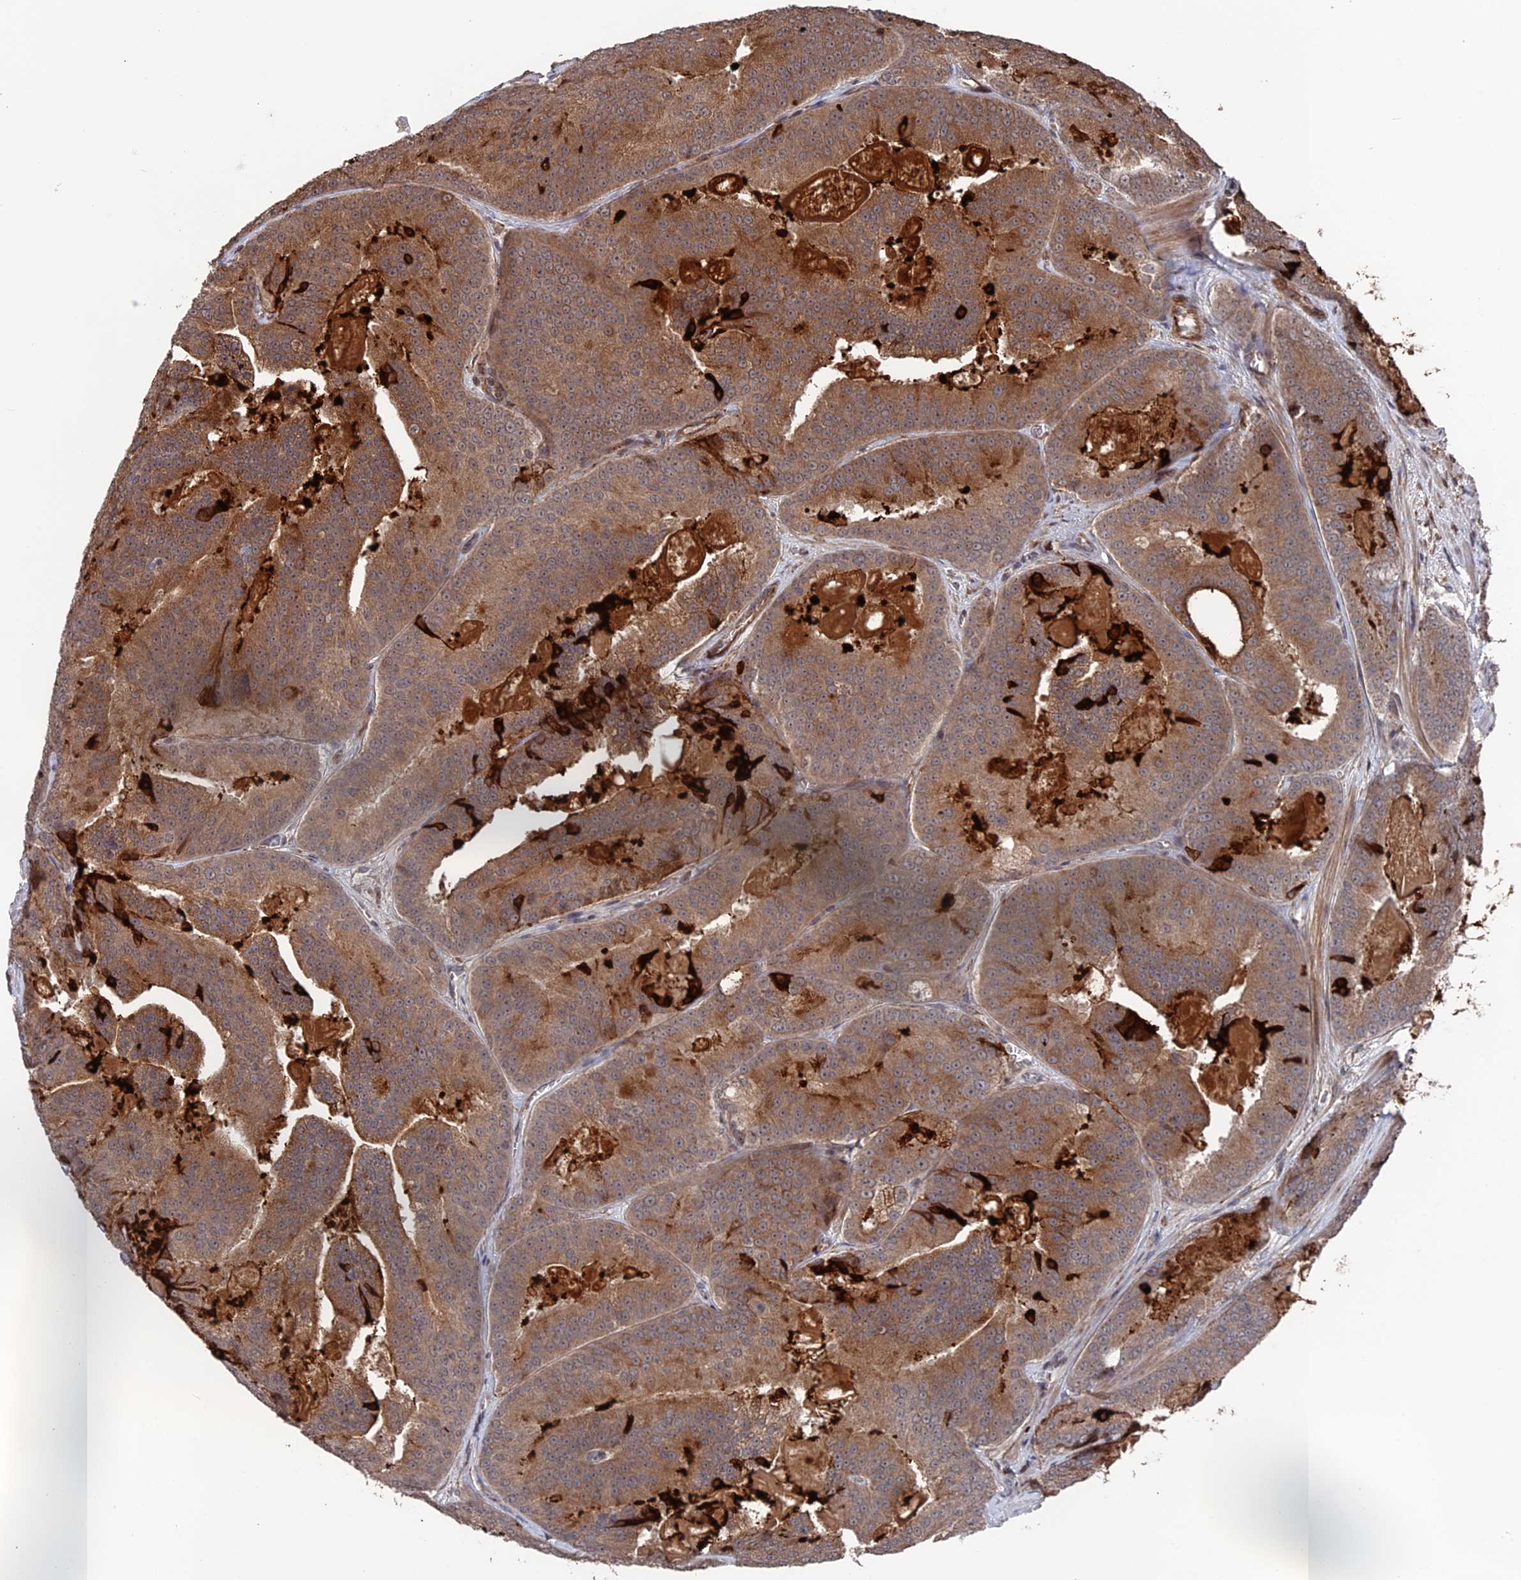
{"staining": {"intensity": "moderate", "quantity": ">75%", "location": "cytoplasmic/membranous"}, "tissue": "prostate cancer", "cell_type": "Tumor cells", "image_type": "cancer", "snomed": [{"axis": "morphology", "description": "Adenocarcinoma, High grade"}, {"axis": "topography", "description": "Prostate"}], "caption": "Tumor cells show medium levels of moderate cytoplasmic/membranous staining in about >75% of cells in adenocarcinoma (high-grade) (prostate).", "gene": "PLA2G15", "patient": {"sex": "male", "age": 61}}